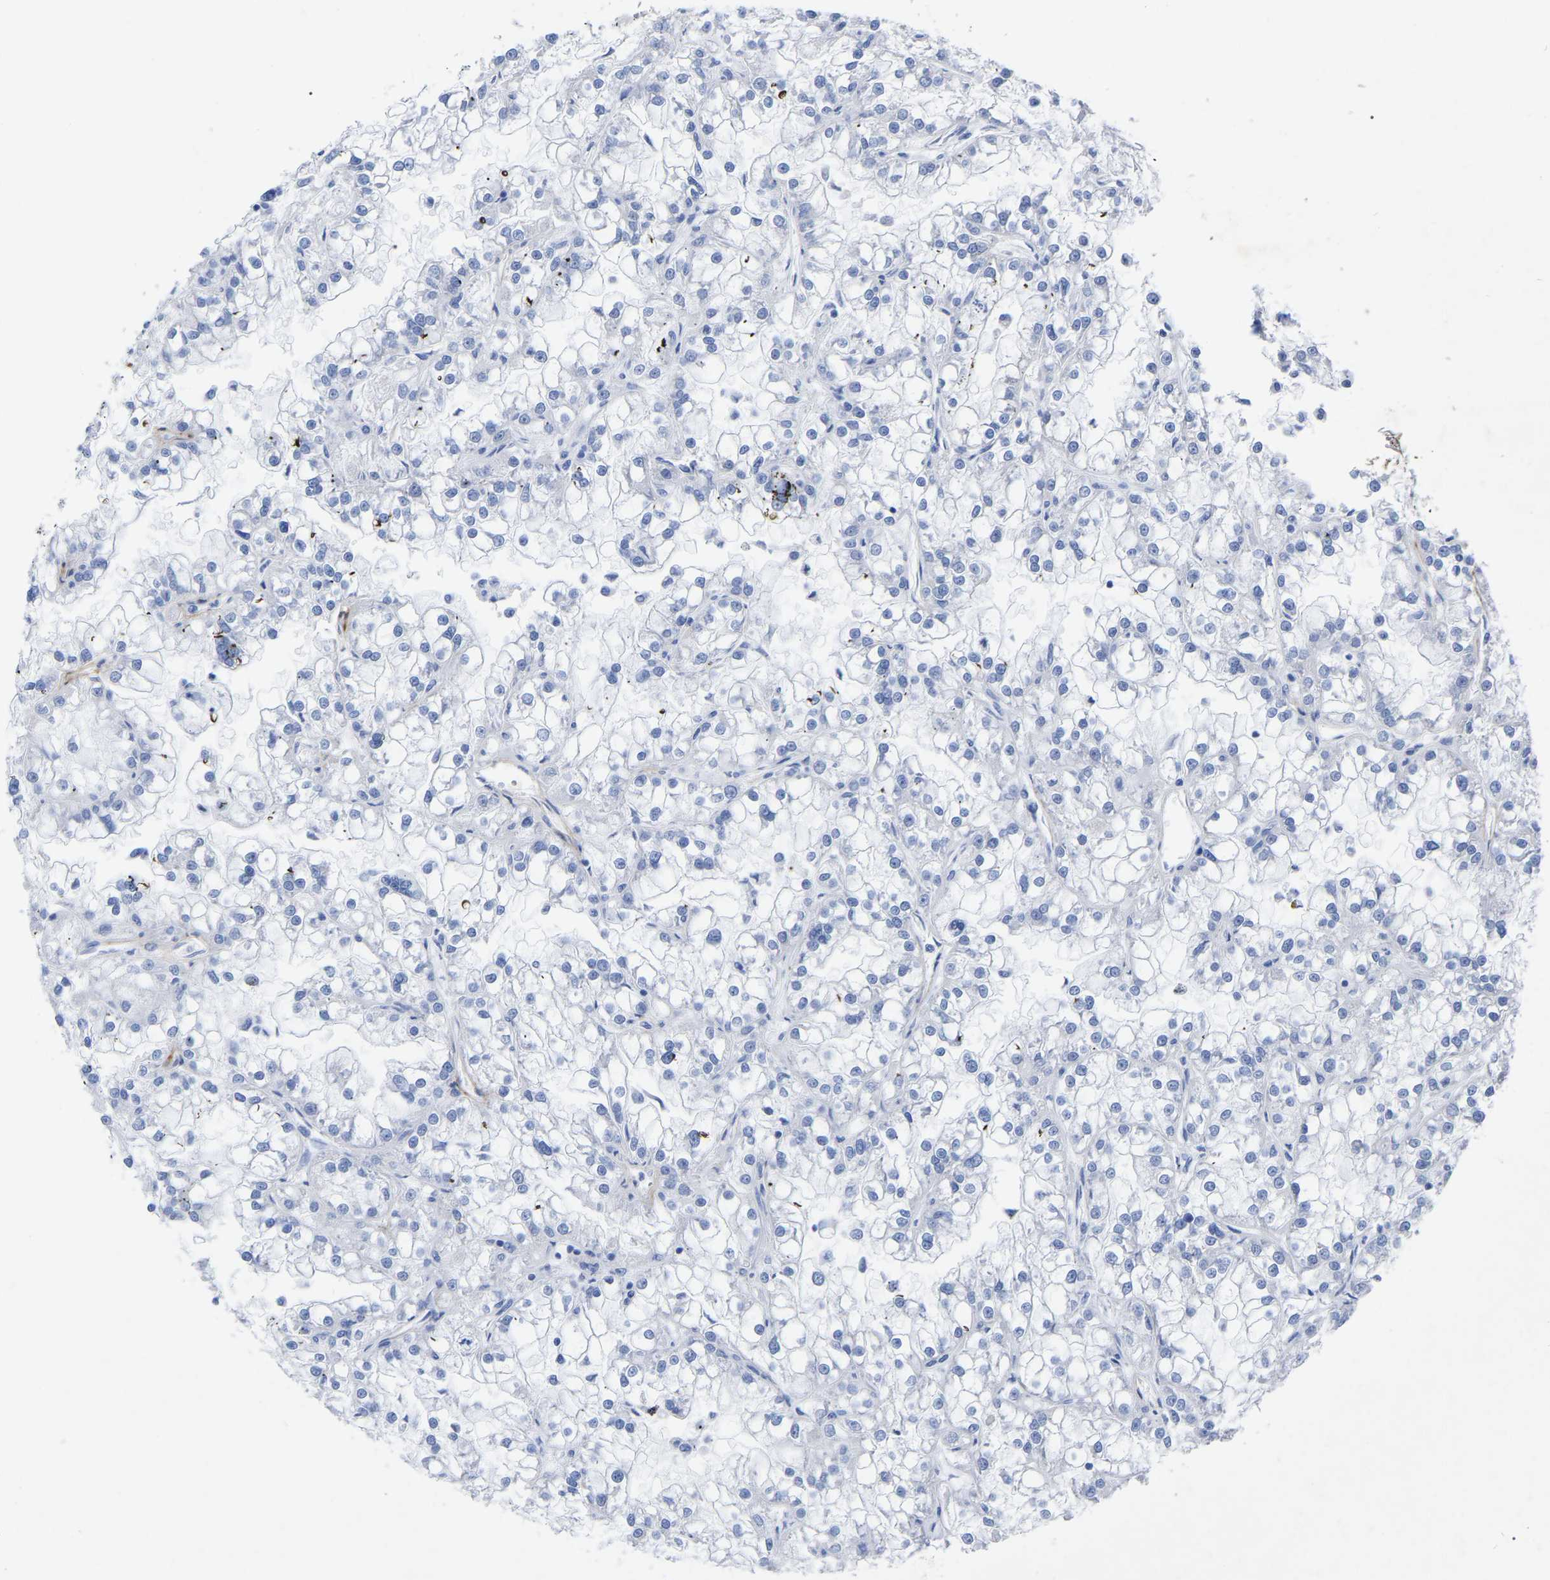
{"staining": {"intensity": "negative", "quantity": "none", "location": "none"}, "tissue": "renal cancer", "cell_type": "Tumor cells", "image_type": "cancer", "snomed": [{"axis": "morphology", "description": "Adenocarcinoma, NOS"}, {"axis": "topography", "description": "Kidney"}], "caption": "Immunohistochemistry photomicrograph of adenocarcinoma (renal) stained for a protein (brown), which displays no expression in tumor cells.", "gene": "HAPLN1", "patient": {"sex": "female", "age": 52}}